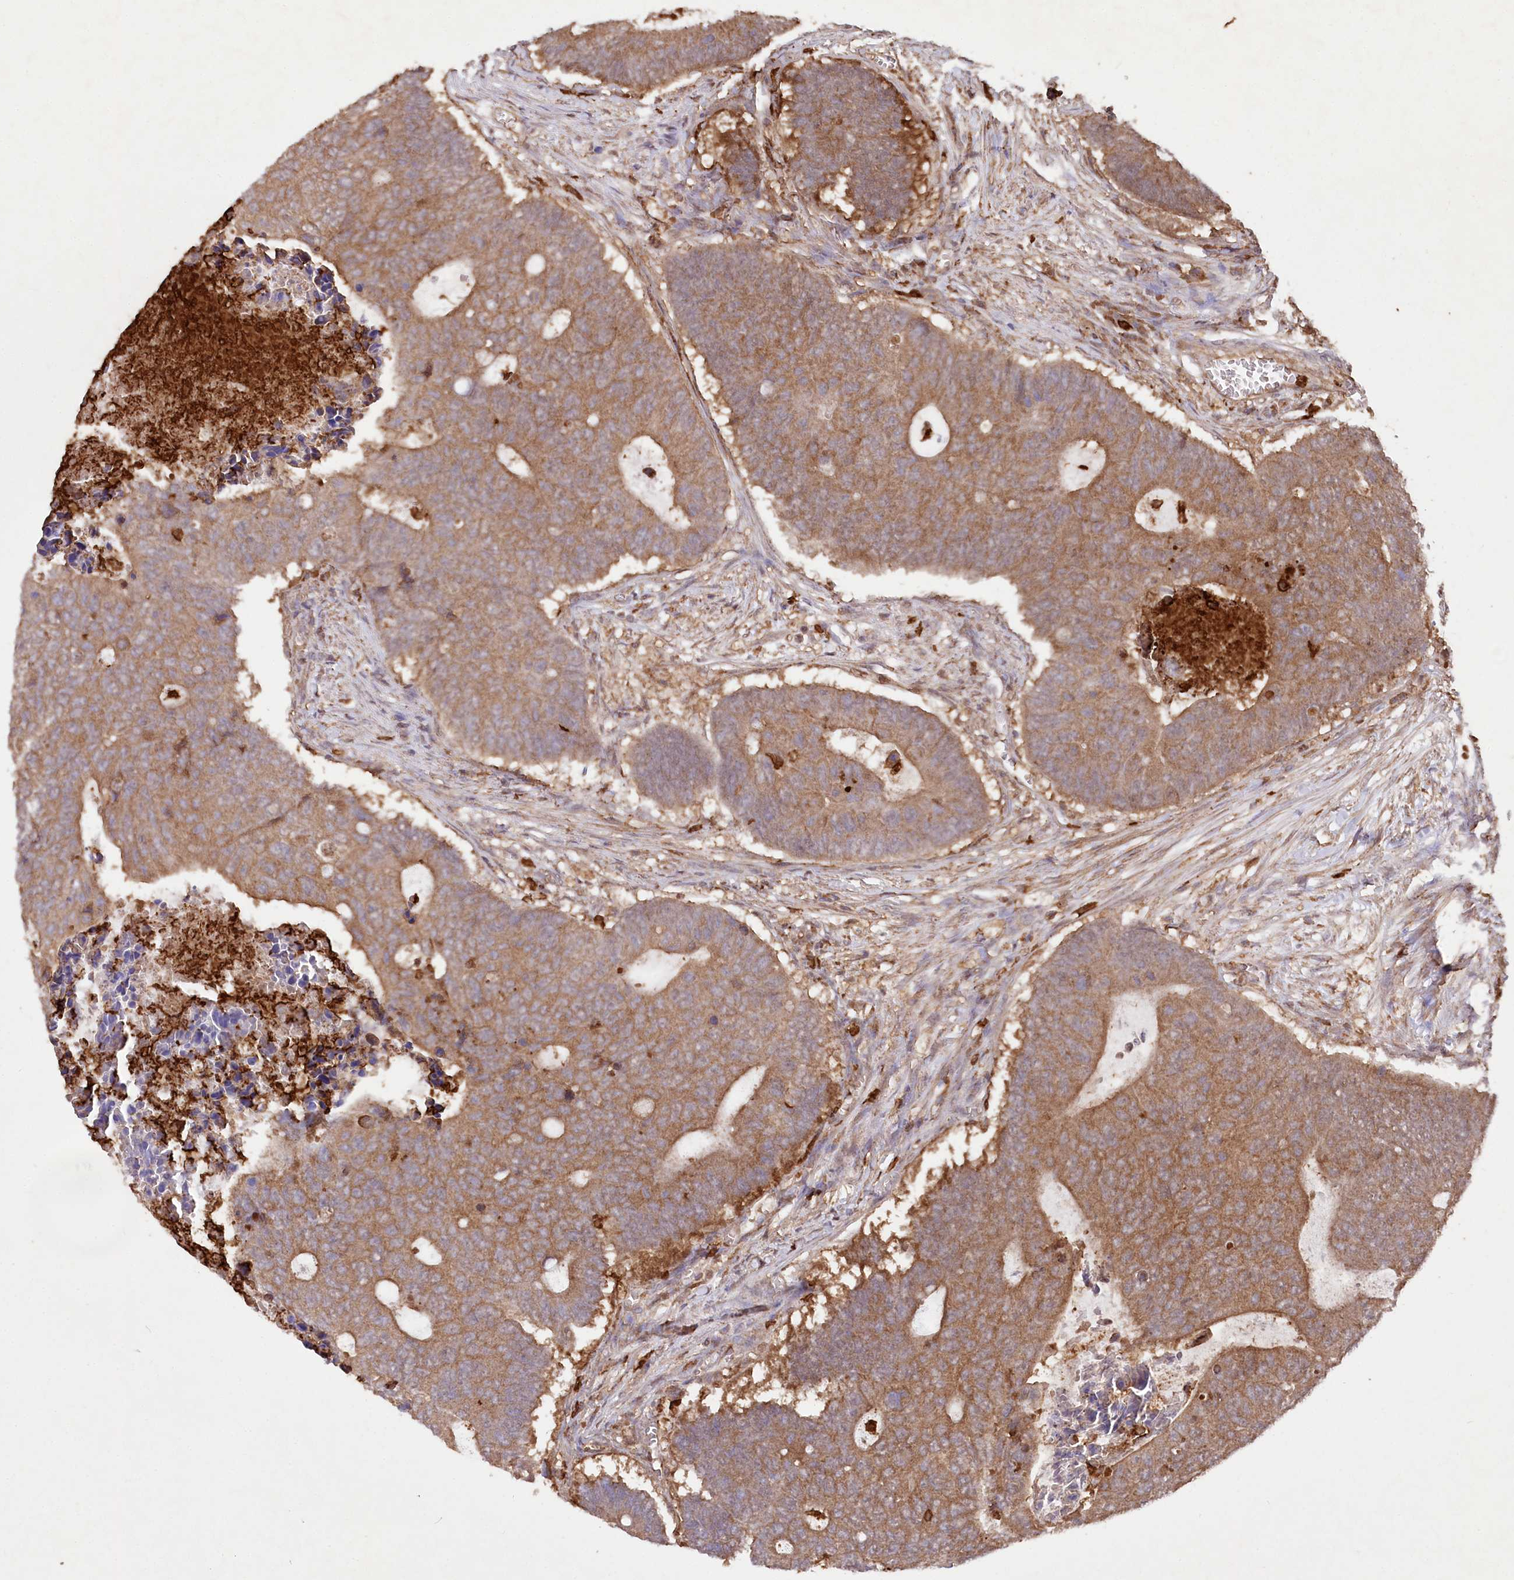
{"staining": {"intensity": "moderate", "quantity": ">75%", "location": "cytoplasmic/membranous"}, "tissue": "colorectal cancer", "cell_type": "Tumor cells", "image_type": "cancer", "snomed": [{"axis": "morphology", "description": "Adenocarcinoma, NOS"}, {"axis": "topography", "description": "Colon"}], "caption": "A micrograph of human adenocarcinoma (colorectal) stained for a protein reveals moderate cytoplasmic/membranous brown staining in tumor cells.", "gene": "LSG1", "patient": {"sex": "male", "age": 87}}